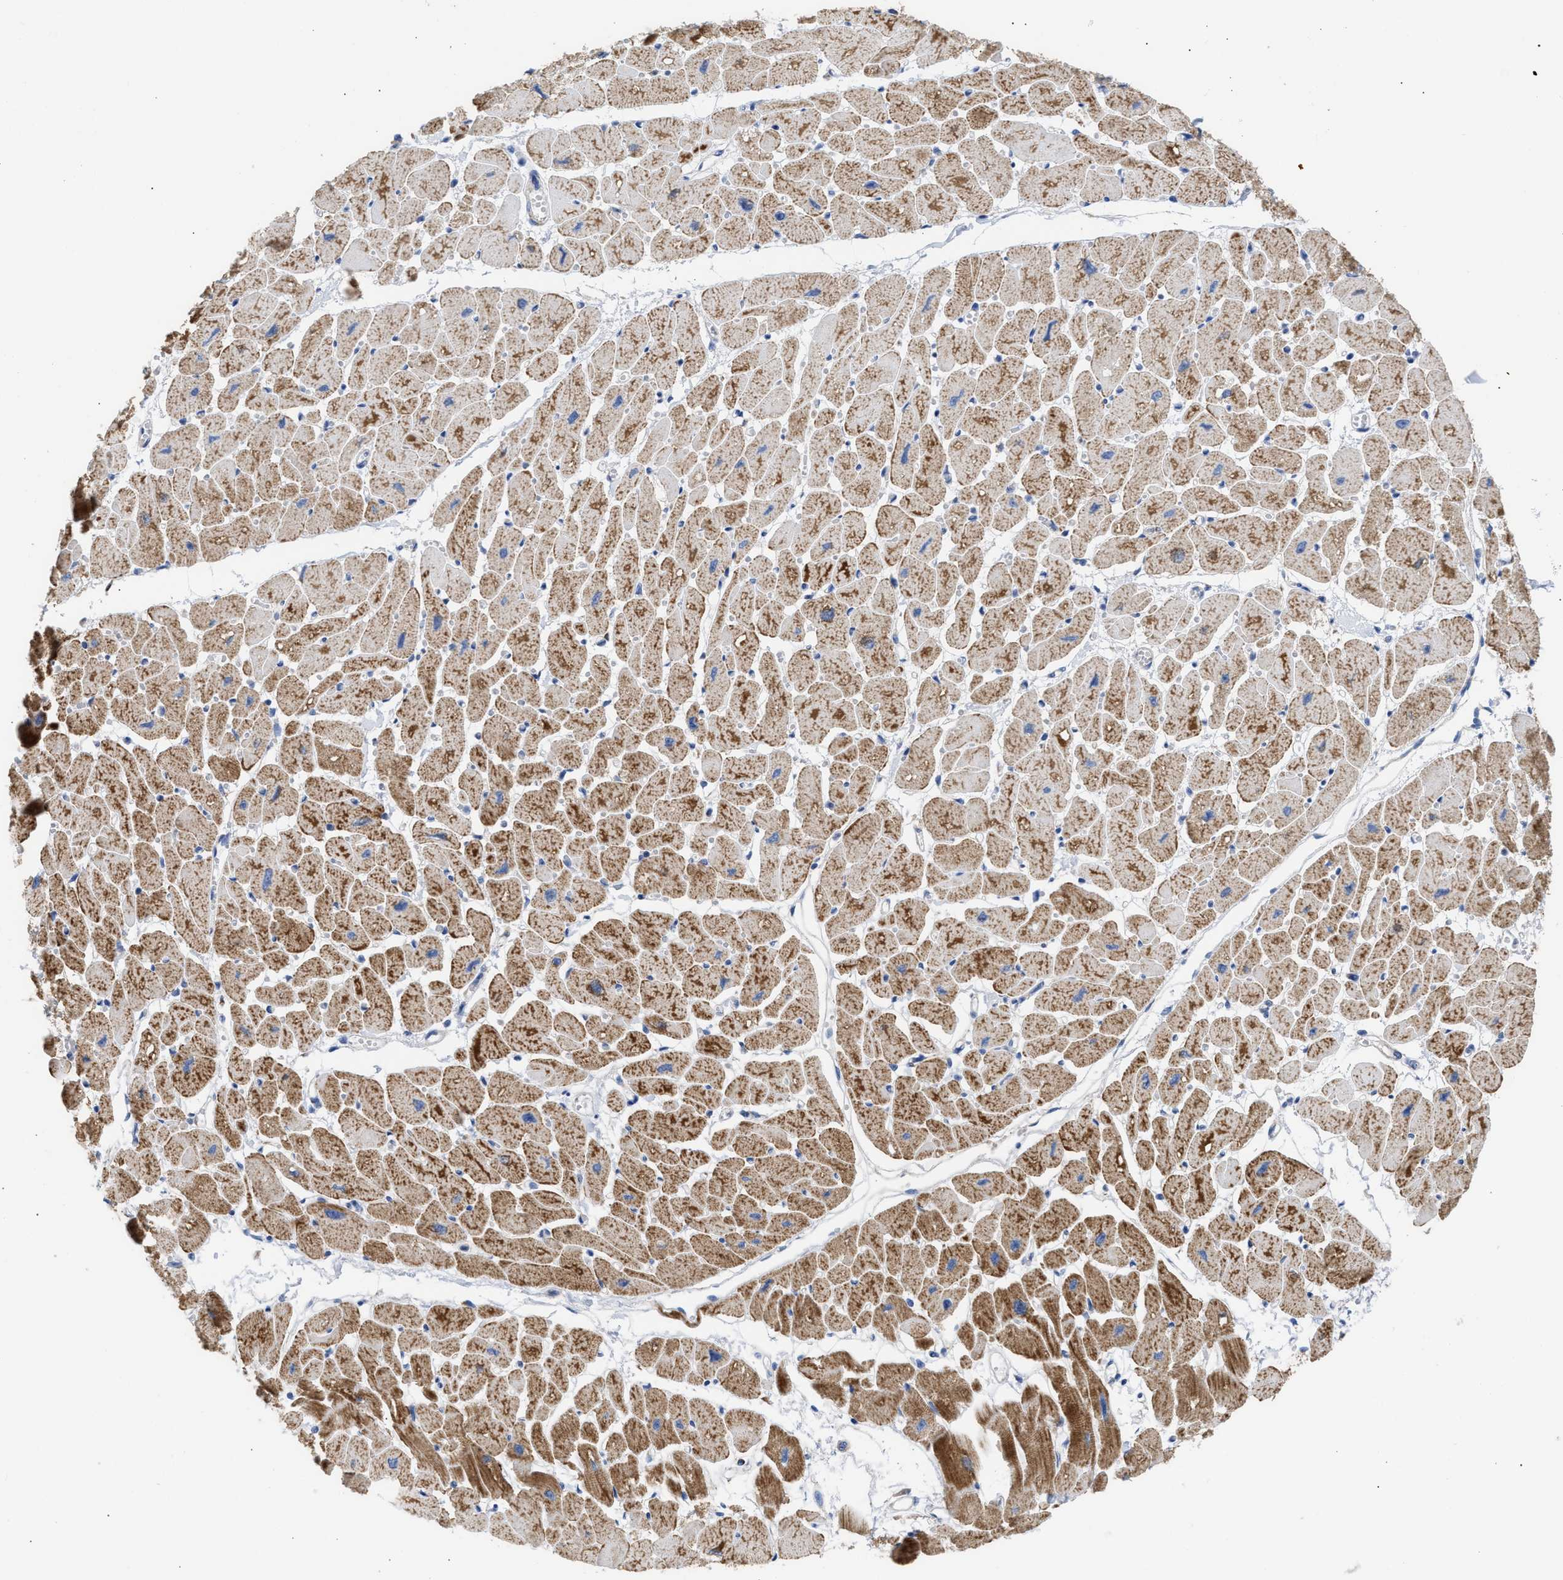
{"staining": {"intensity": "moderate", "quantity": ">75%", "location": "cytoplasmic/membranous"}, "tissue": "heart muscle", "cell_type": "Cardiomyocytes", "image_type": "normal", "snomed": [{"axis": "morphology", "description": "Normal tissue, NOS"}, {"axis": "topography", "description": "Heart"}], "caption": "Moderate cytoplasmic/membranous expression for a protein is appreciated in about >75% of cardiomyocytes of normal heart muscle using IHC.", "gene": "ACOT13", "patient": {"sex": "female", "age": 54}}